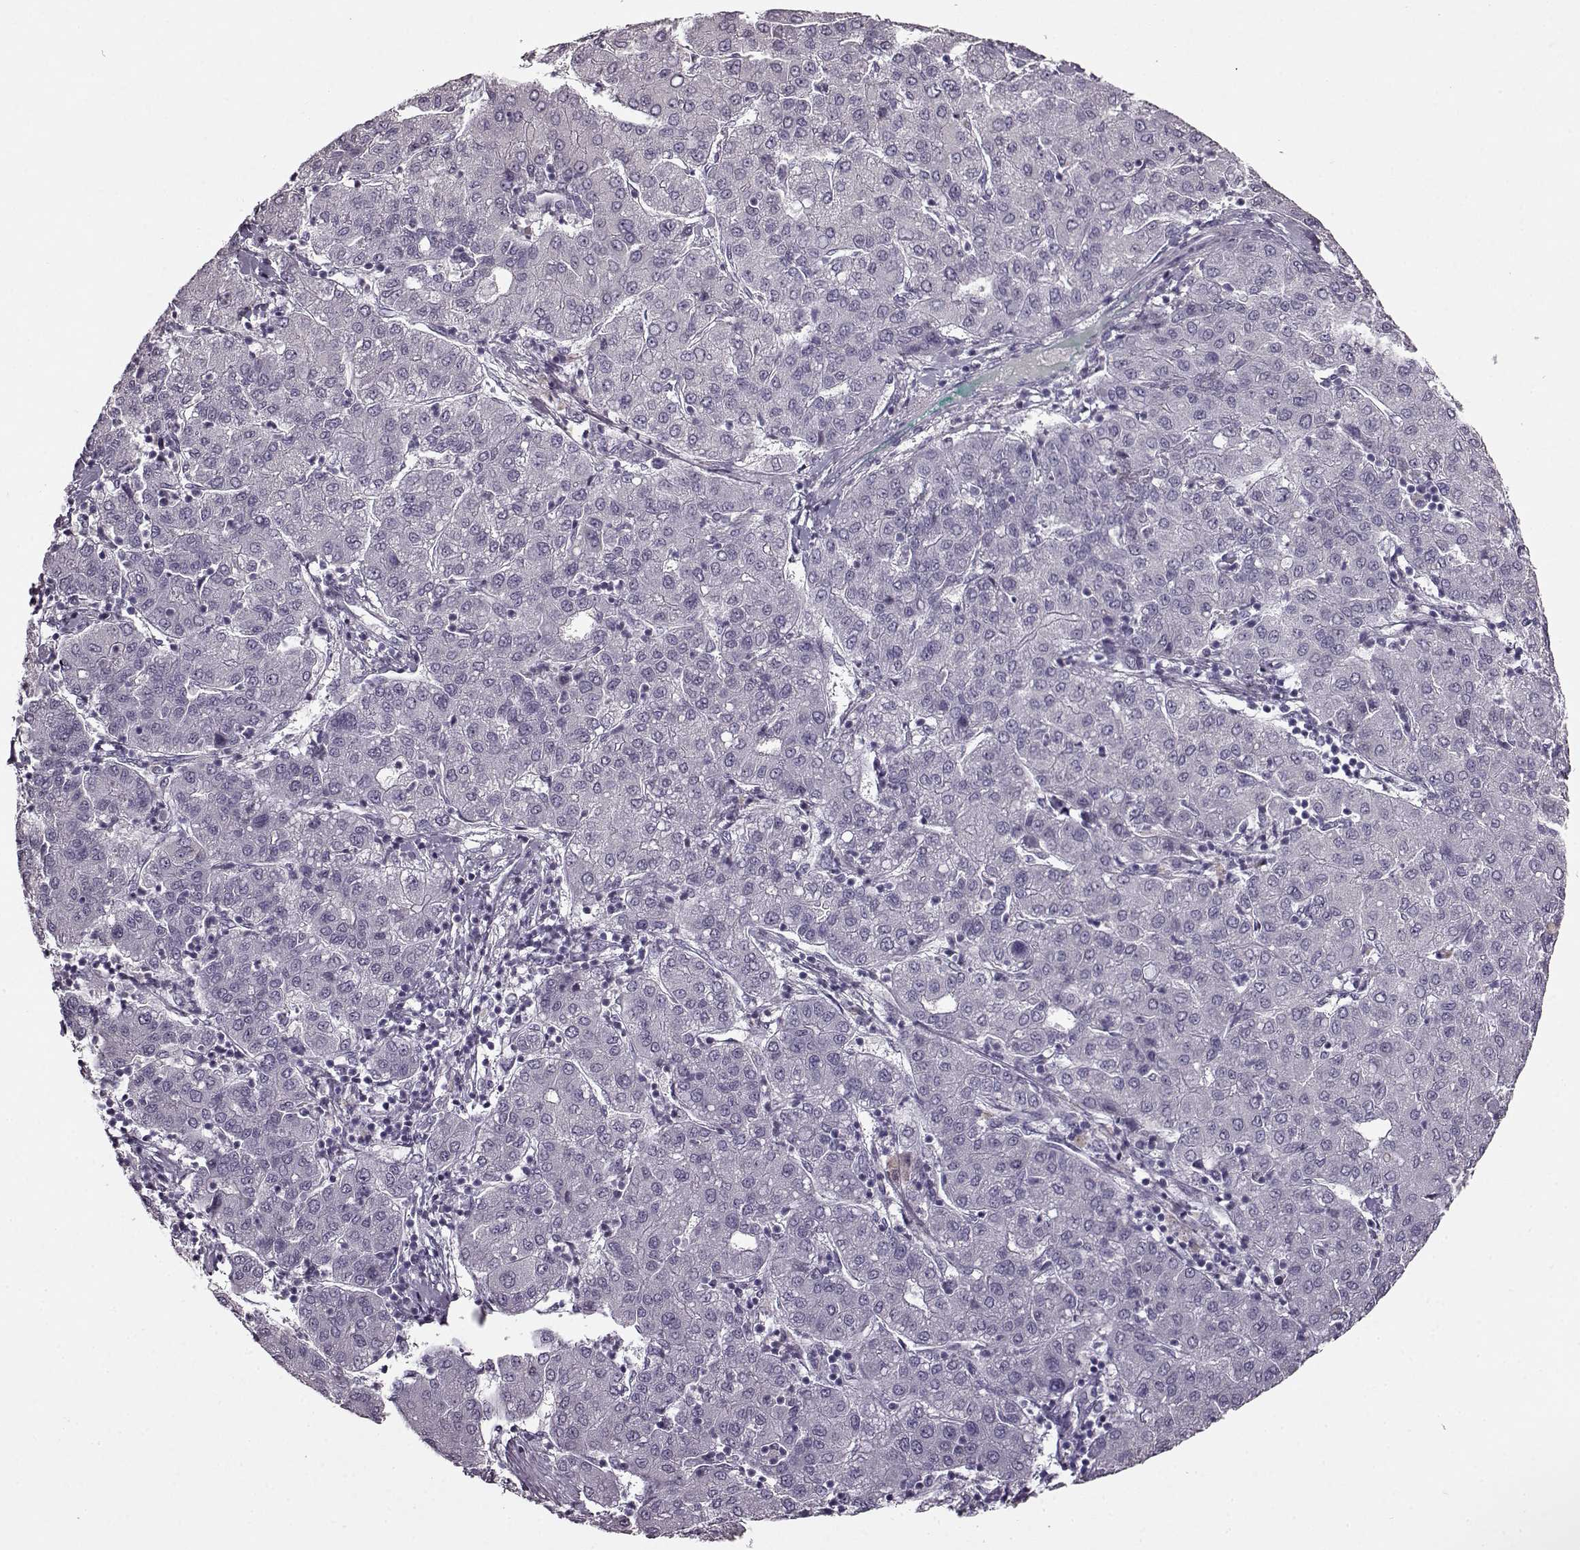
{"staining": {"intensity": "negative", "quantity": "none", "location": "none"}, "tissue": "liver cancer", "cell_type": "Tumor cells", "image_type": "cancer", "snomed": [{"axis": "morphology", "description": "Carcinoma, Hepatocellular, NOS"}, {"axis": "topography", "description": "Liver"}], "caption": "Tumor cells are negative for protein expression in human hepatocellular carcinoma (liver).", "gene": "FSHB", "patient": {"sex": "male", "age": 65}}